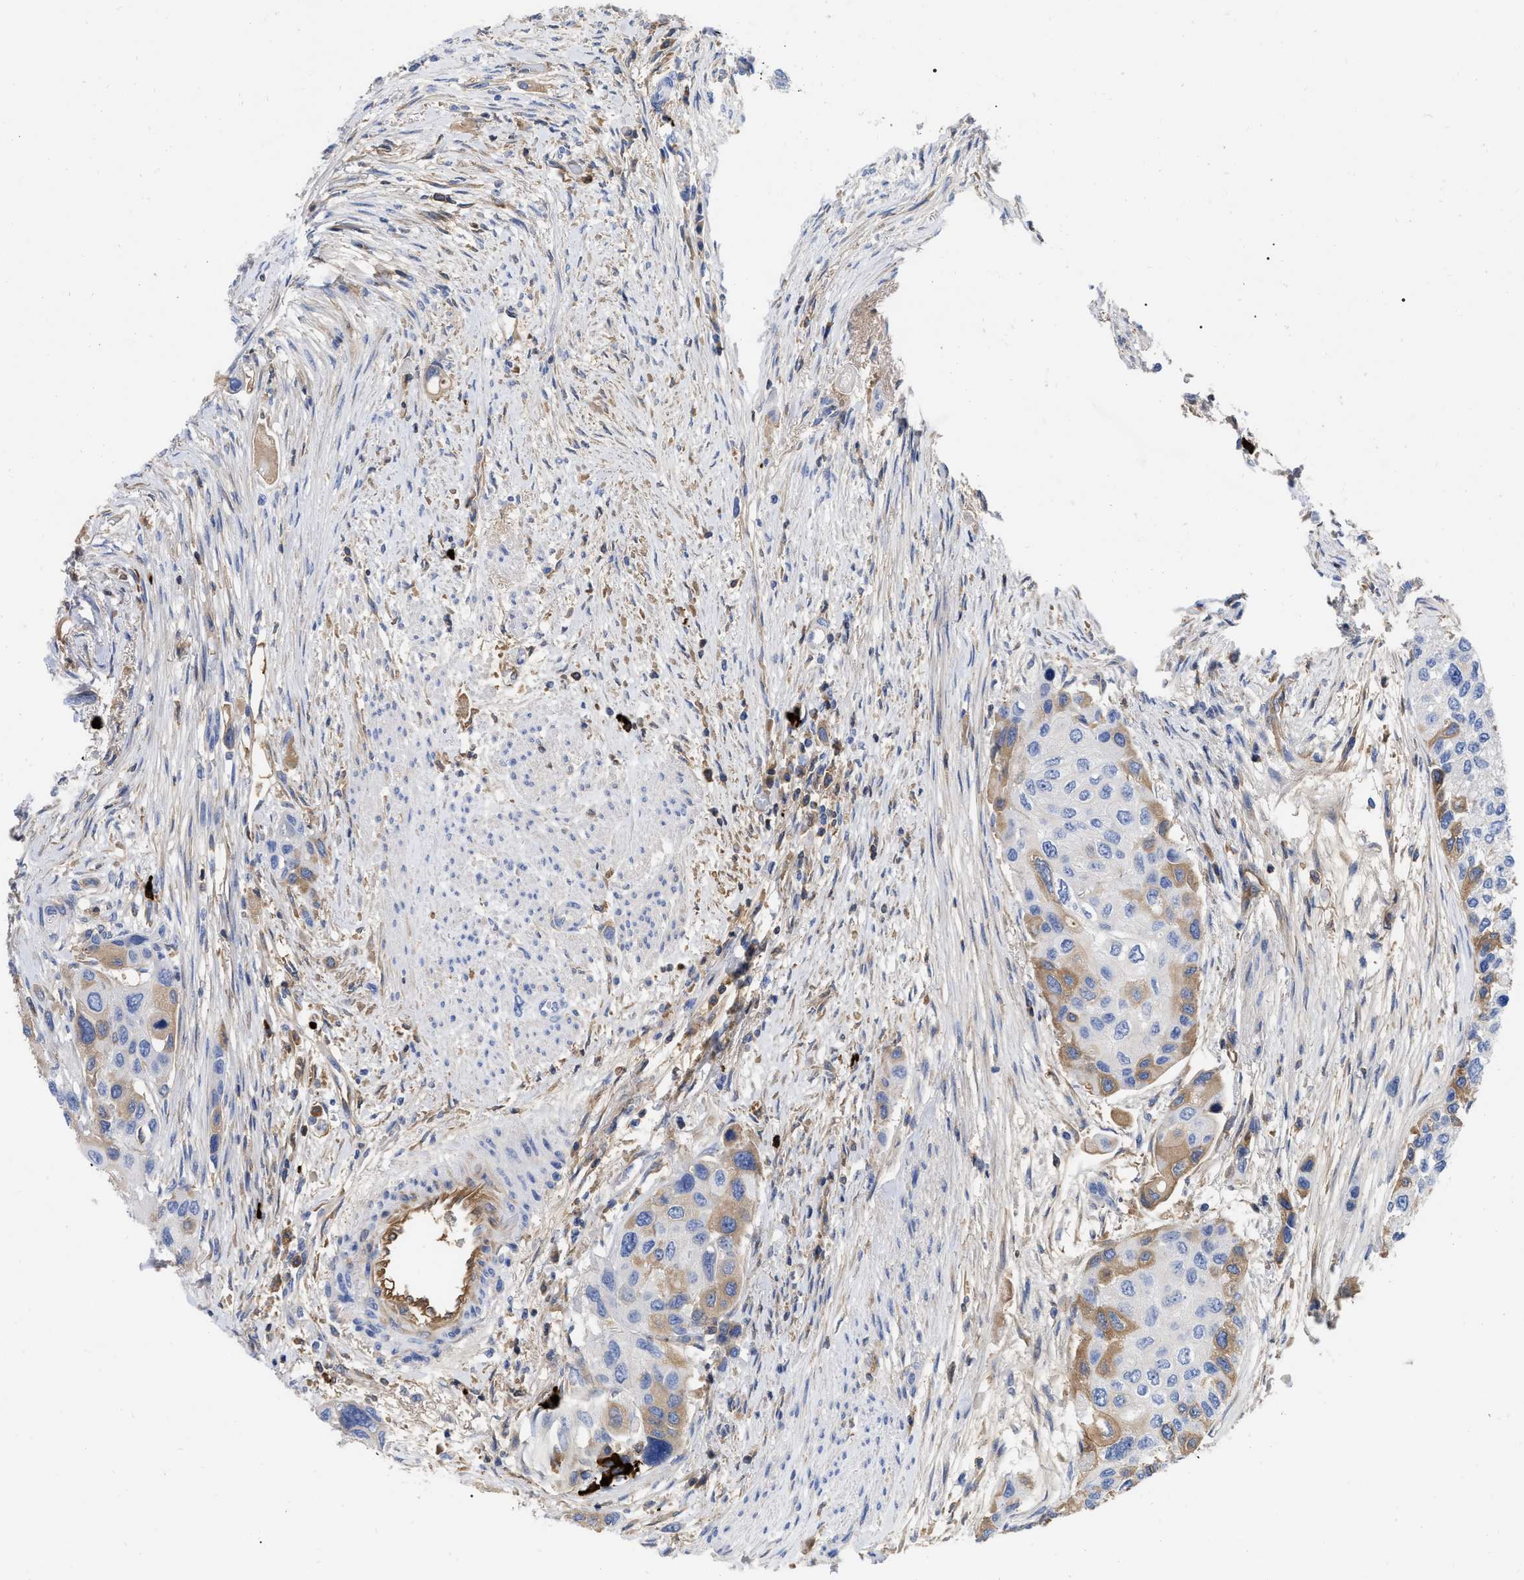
{"staining": {"intensity": "weak", "quantity": "25%-75%", "location": "cytoplasmic/membranous"}, "tissue": "urothelial cancer", "cell_type": "Tumor cells", "image_type": "cancer", "snomed": [{"axis": "morphology", "description": "Urothelial carcinoma, High grade"}, {"axis": "topography", "description": "Urinary bladder"}], "caption": "Urothelial cancer stained for a protein reveals weak cytoplasmic/membranous positivity in tumor cells.", "gene": "IGHV5-51", "patient": {"sex": "female", "age": 56}}